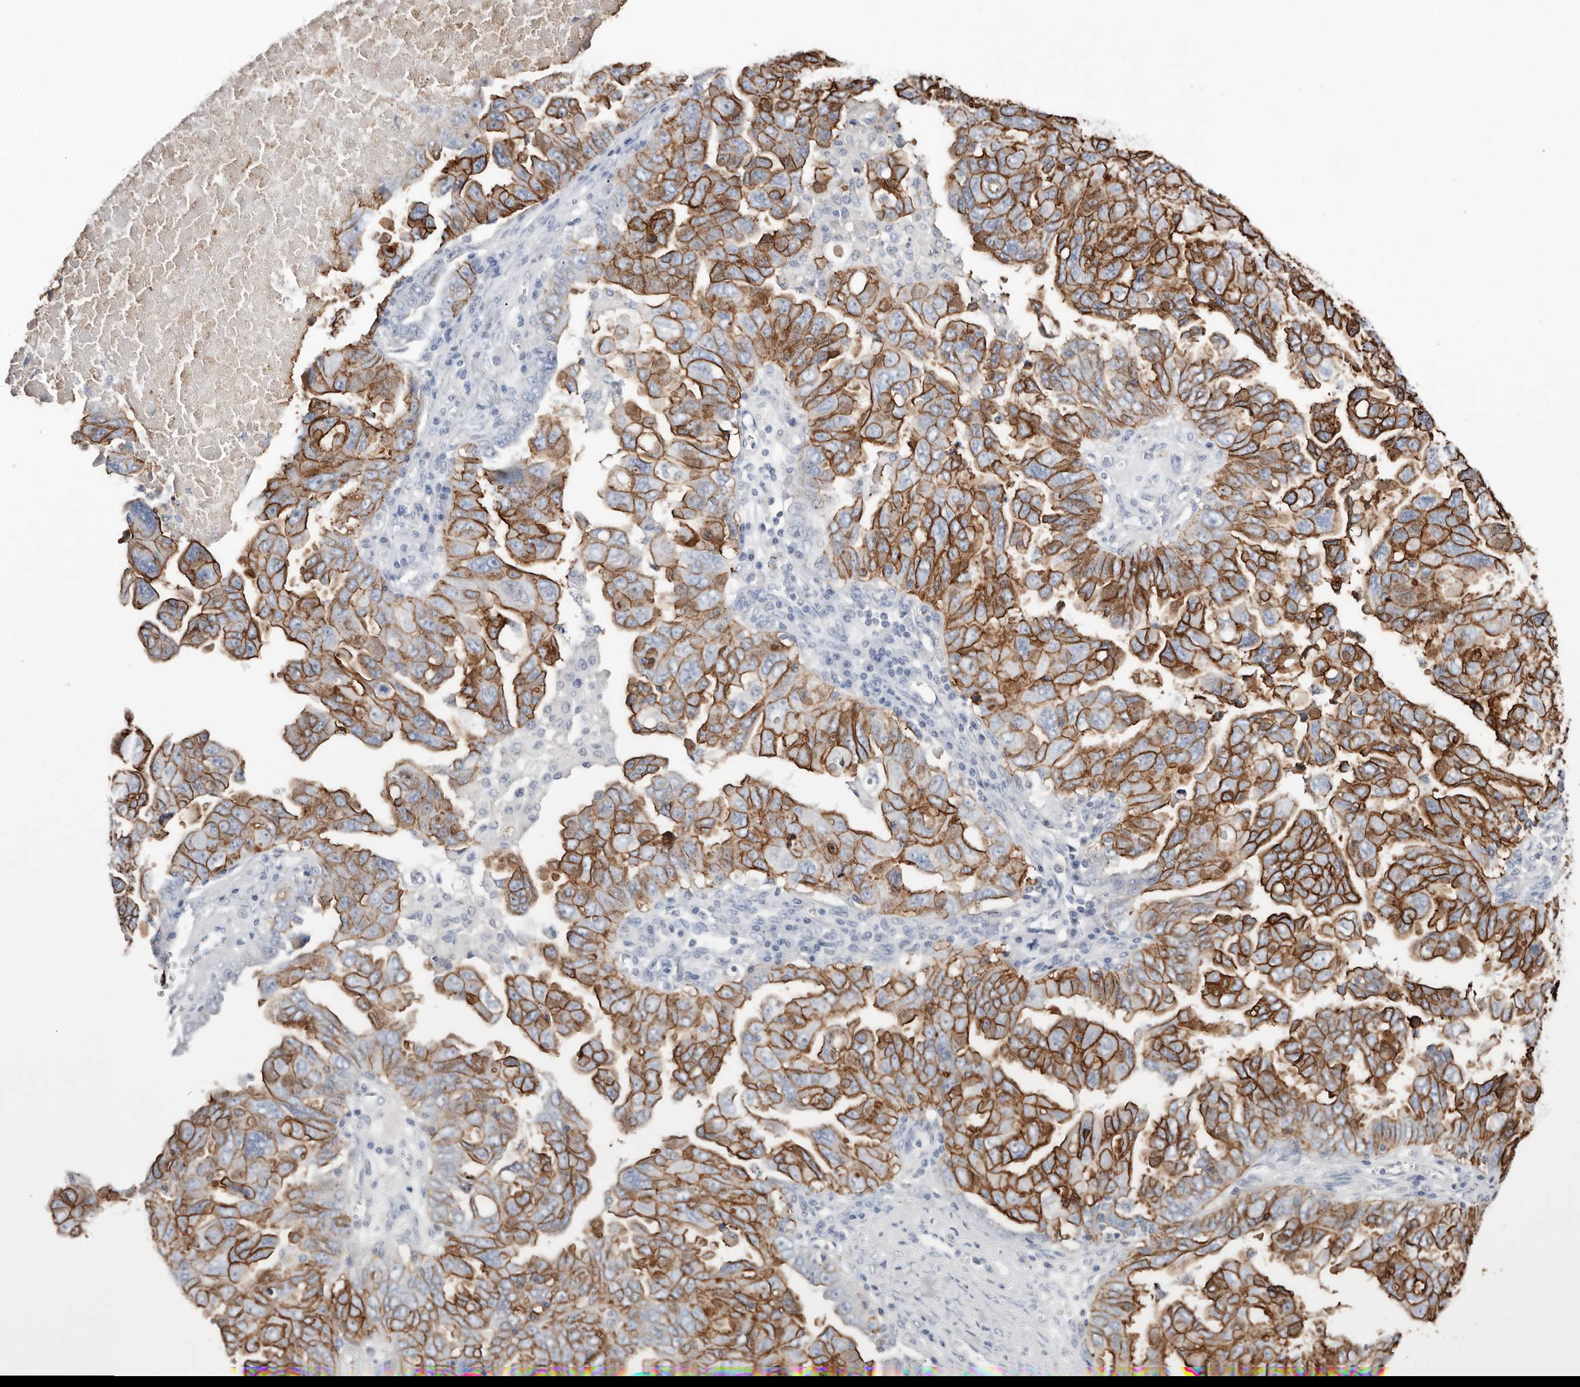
{"staining": {"intensity": "moderate", "quantity": "25%-75%", "location": "cytoplasmic/membranous"}, "tissue": "ovarian cancer", "cell_type": "Tumor cells", "image_type": "cancer", "snomed": [{"axis": "morphology", "description": "Carcinoma, endometroid"}, {"axis": "topography", "description": "Ovary"}], "caption": "This image exhibits IHC staining of ovarian cancer (endometroid carcinoma), with medium moderate cytoplasmic/membranous positivity in approximately 25%-75% of tumor cells.", "gene": "S100A14", "patient": {"sex": "female", "age": 62}}